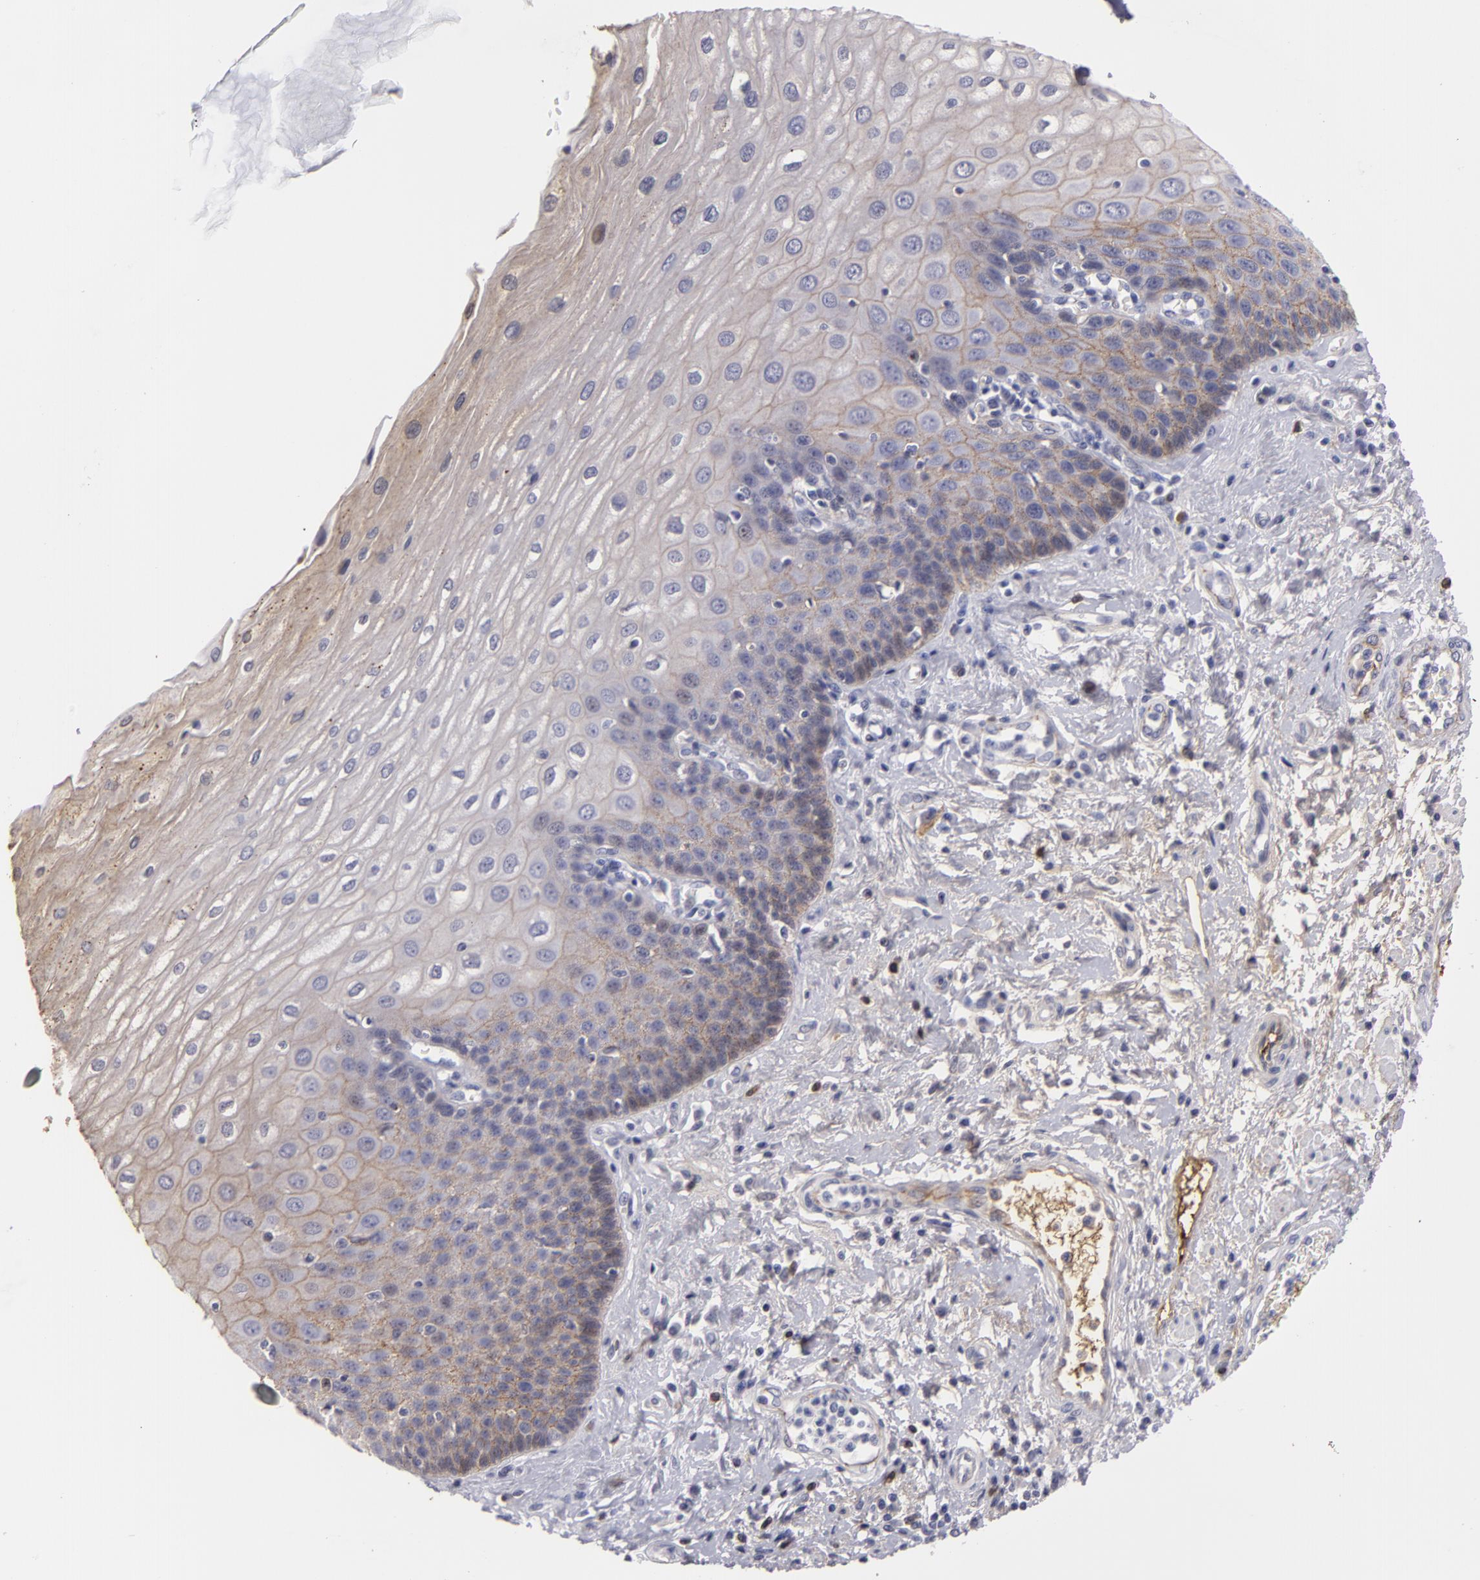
{"staining": {"intensity": "moderate", "quantity": "25%-75%", "location": "cytoplasmic/membranous"}, "tissue": "esophagus", "cell_type": "Squamous epithelial cells", "image_type": "normal", "snomed": [{"axis": "morphology", "description": "Normal tissue, NOS"}, {"axis": "topography", "description": "Esophagus"}], "caption": "The image displays immunohistochemical staining of benign esophagus. There is moderate cytoplasmic/membranous staining is identified in about 25%-75% of squamous epithelial cells. (brown staining indicates protein expression, while blue staining denotes nuclei).", "gene": "CTNNB1", "patient": {"sex": "male", "age": 62}}